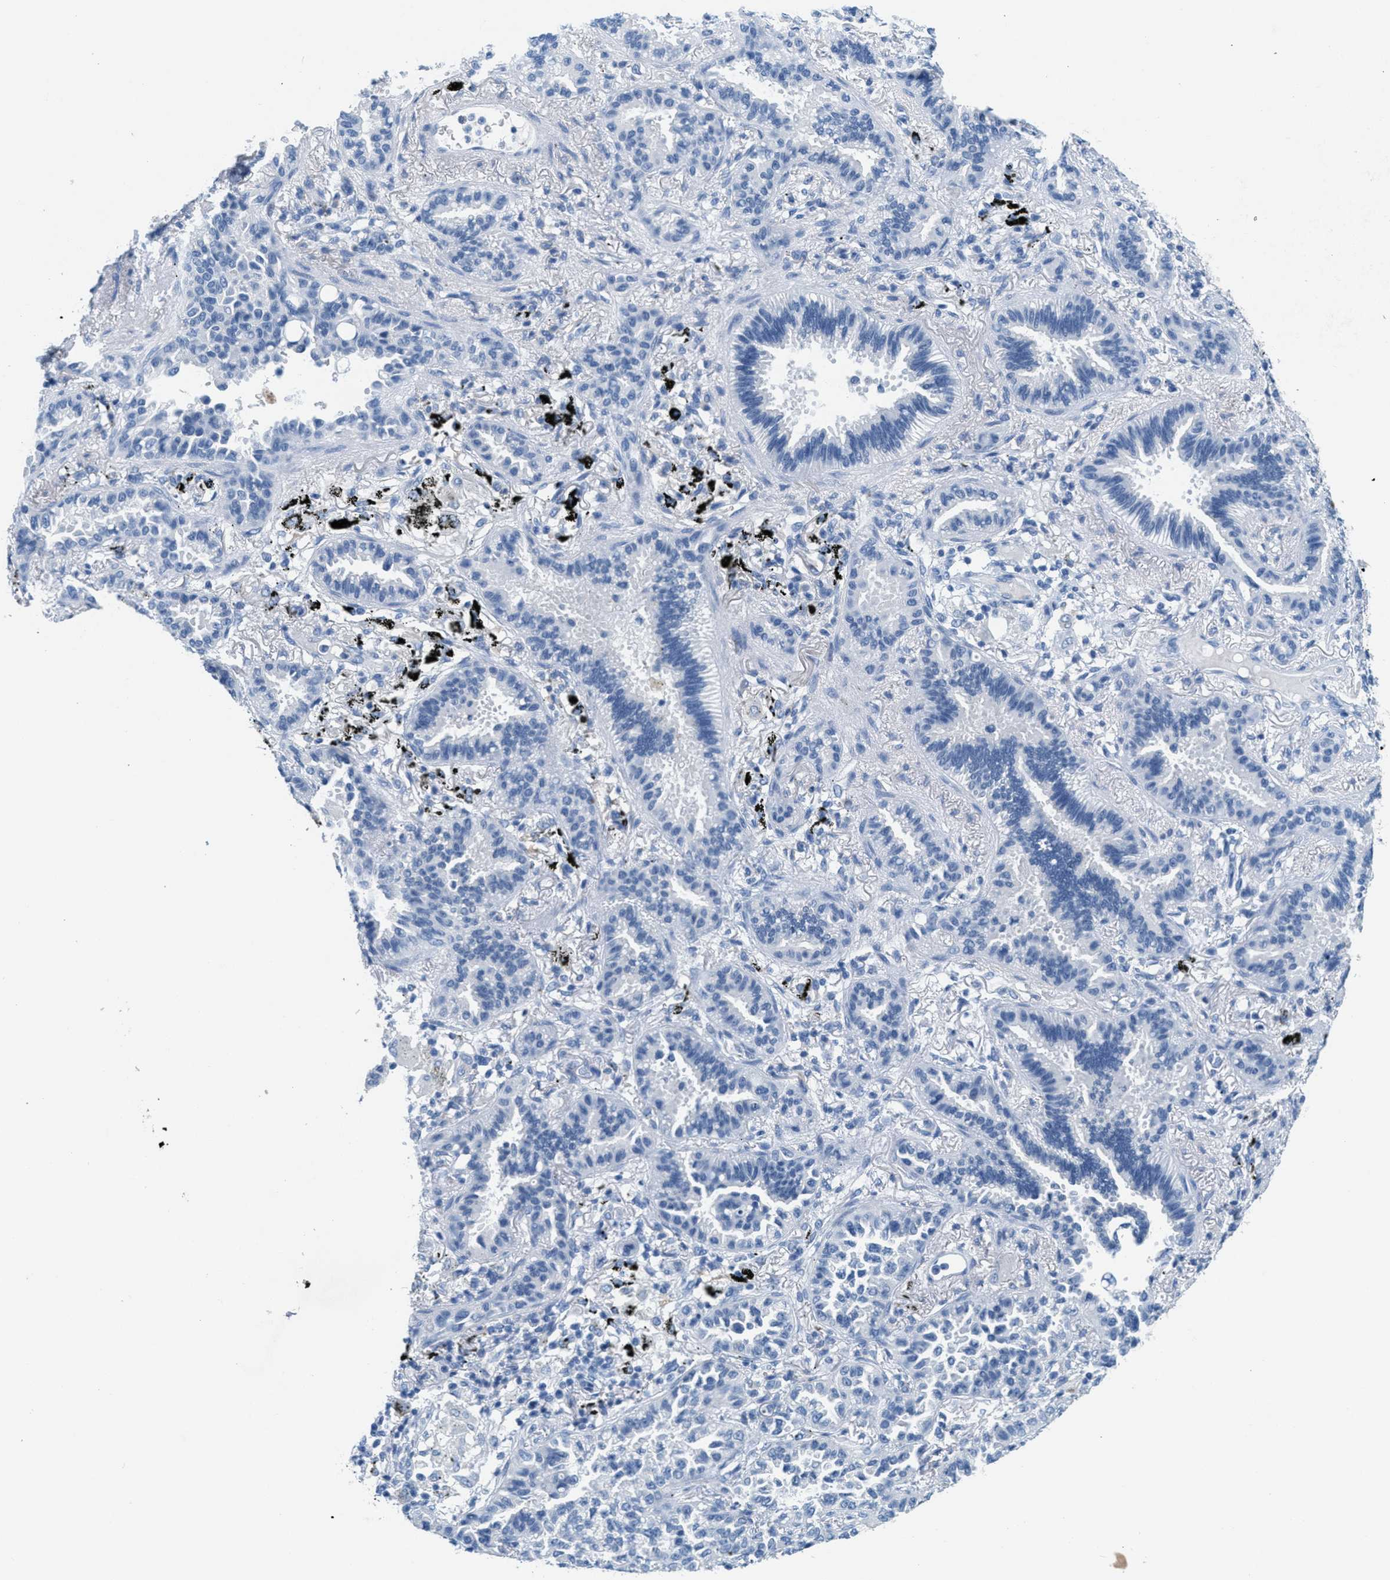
{"staining": {"intensity": "negative", "quantity": "none", "location": "none"}, "tissue": "lung cancer", "cell_type": "Tumor cells", "image_type": "cancer", "snomed": [{"axis": "morphology", "description": "Adenocarcinoma, NOS"}, {"axis": "topography", "description": "Lung"}], "caption": "High power microscopy image of an immunohistochemistry (IHC) histopathology image of lung cancer (adenocarcinoma), revealing no significant positivity in tumor cells.", "gene": "GPM6A", "patient": {"sex": "male", "age": 59}}